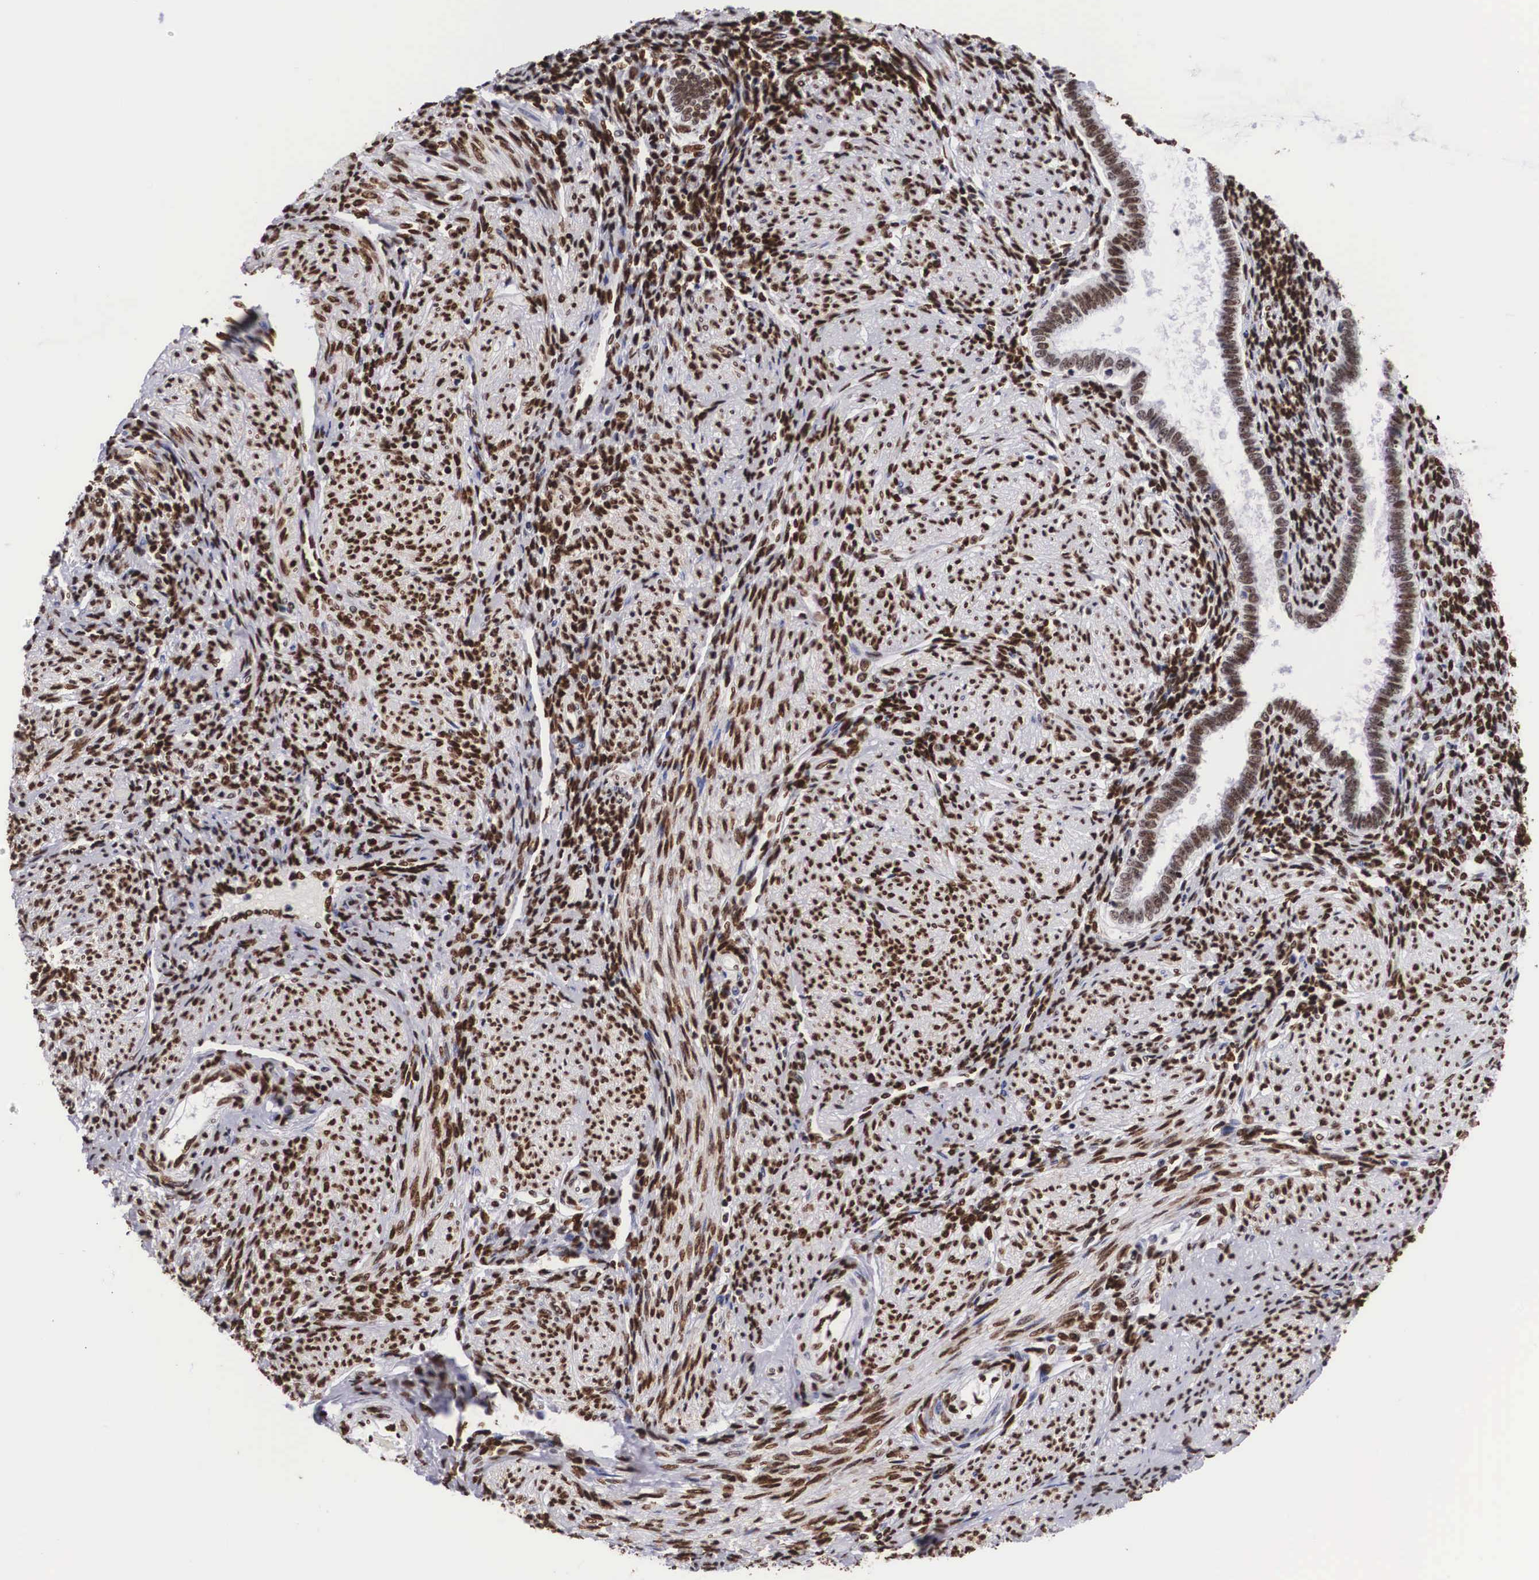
{"staining": {"intensity": "strong", "quantity": ">75%", "location": "nuclear"}, "tissue": "endometrium", "cell_type": "Cells in endometrial stroma", "image_type": "normal", "snomed": [{"axis": "morphology", "description": "Normal tissue, NOS"}, {"axis": "topography", "description": "Endometrium"}], "caption": "Protein staining by immunohistochemistry (IHC) reveals strong nuclear positivity in approximately >75% of cells in endometrial stroma in unremarkable endometrium.", "gene": "MECP2", "patient": {"sex": "female", "age": 36}}